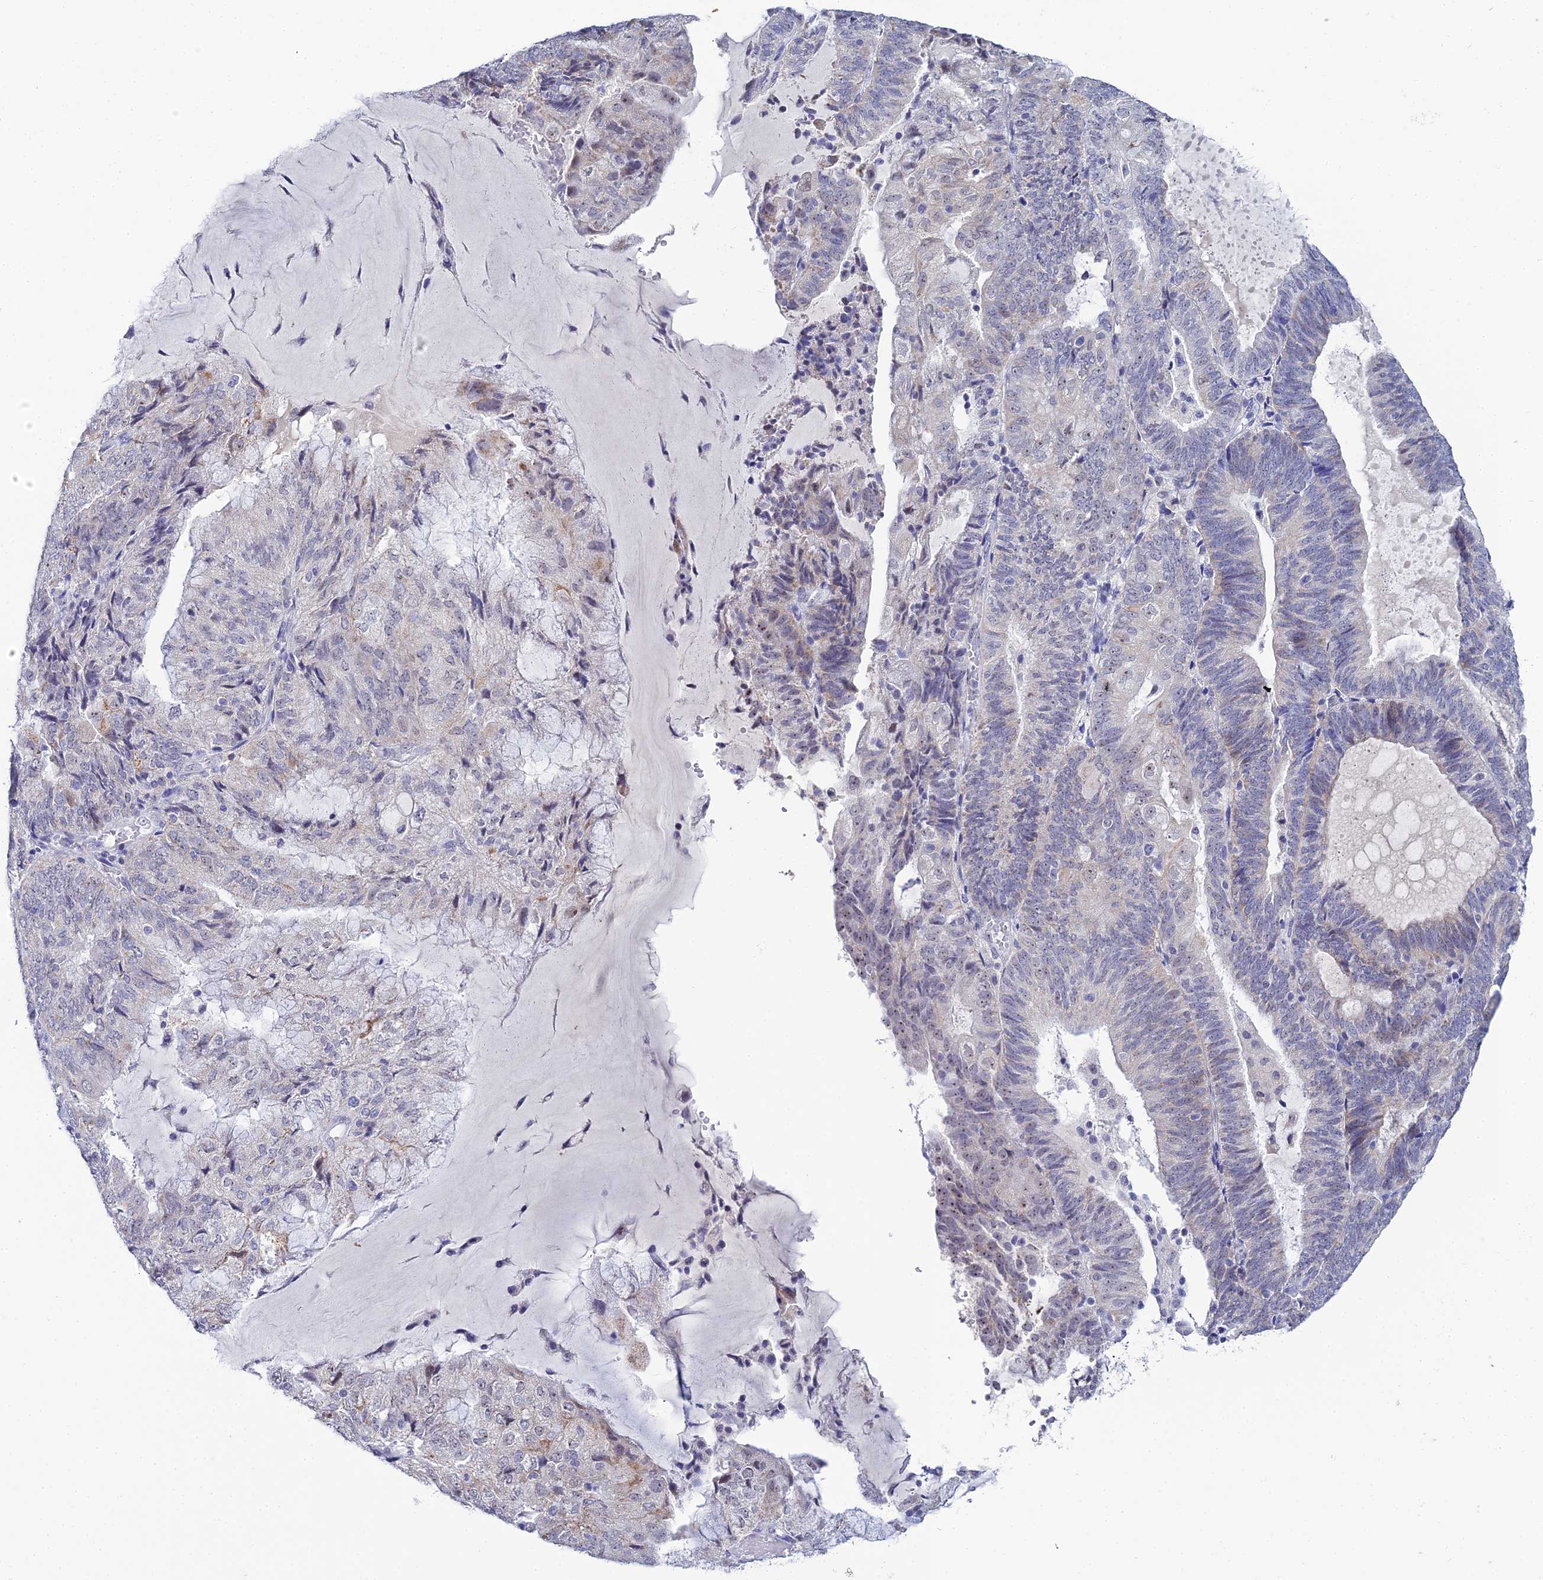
{"staining": {"intensity": "weak", "quantity": "<25%", "location": "cytoplasmic/membranous"}, "tissue": "endometrial cancer", "cell_type": "Tumor cells", "image_type": "cancer", "snomed": [{"axis": "morphology", "description": "Adenocarcinoma, NOS"}, {"axis": "topography", "description": "Endometrium"}], "caption": "This is an immunohistochemistry image of adenocarcinoma (endometrial). There is no positivity in tumor cells.", "gene": "PLPP4", "patient": {"sex": "female", "age": 81}}